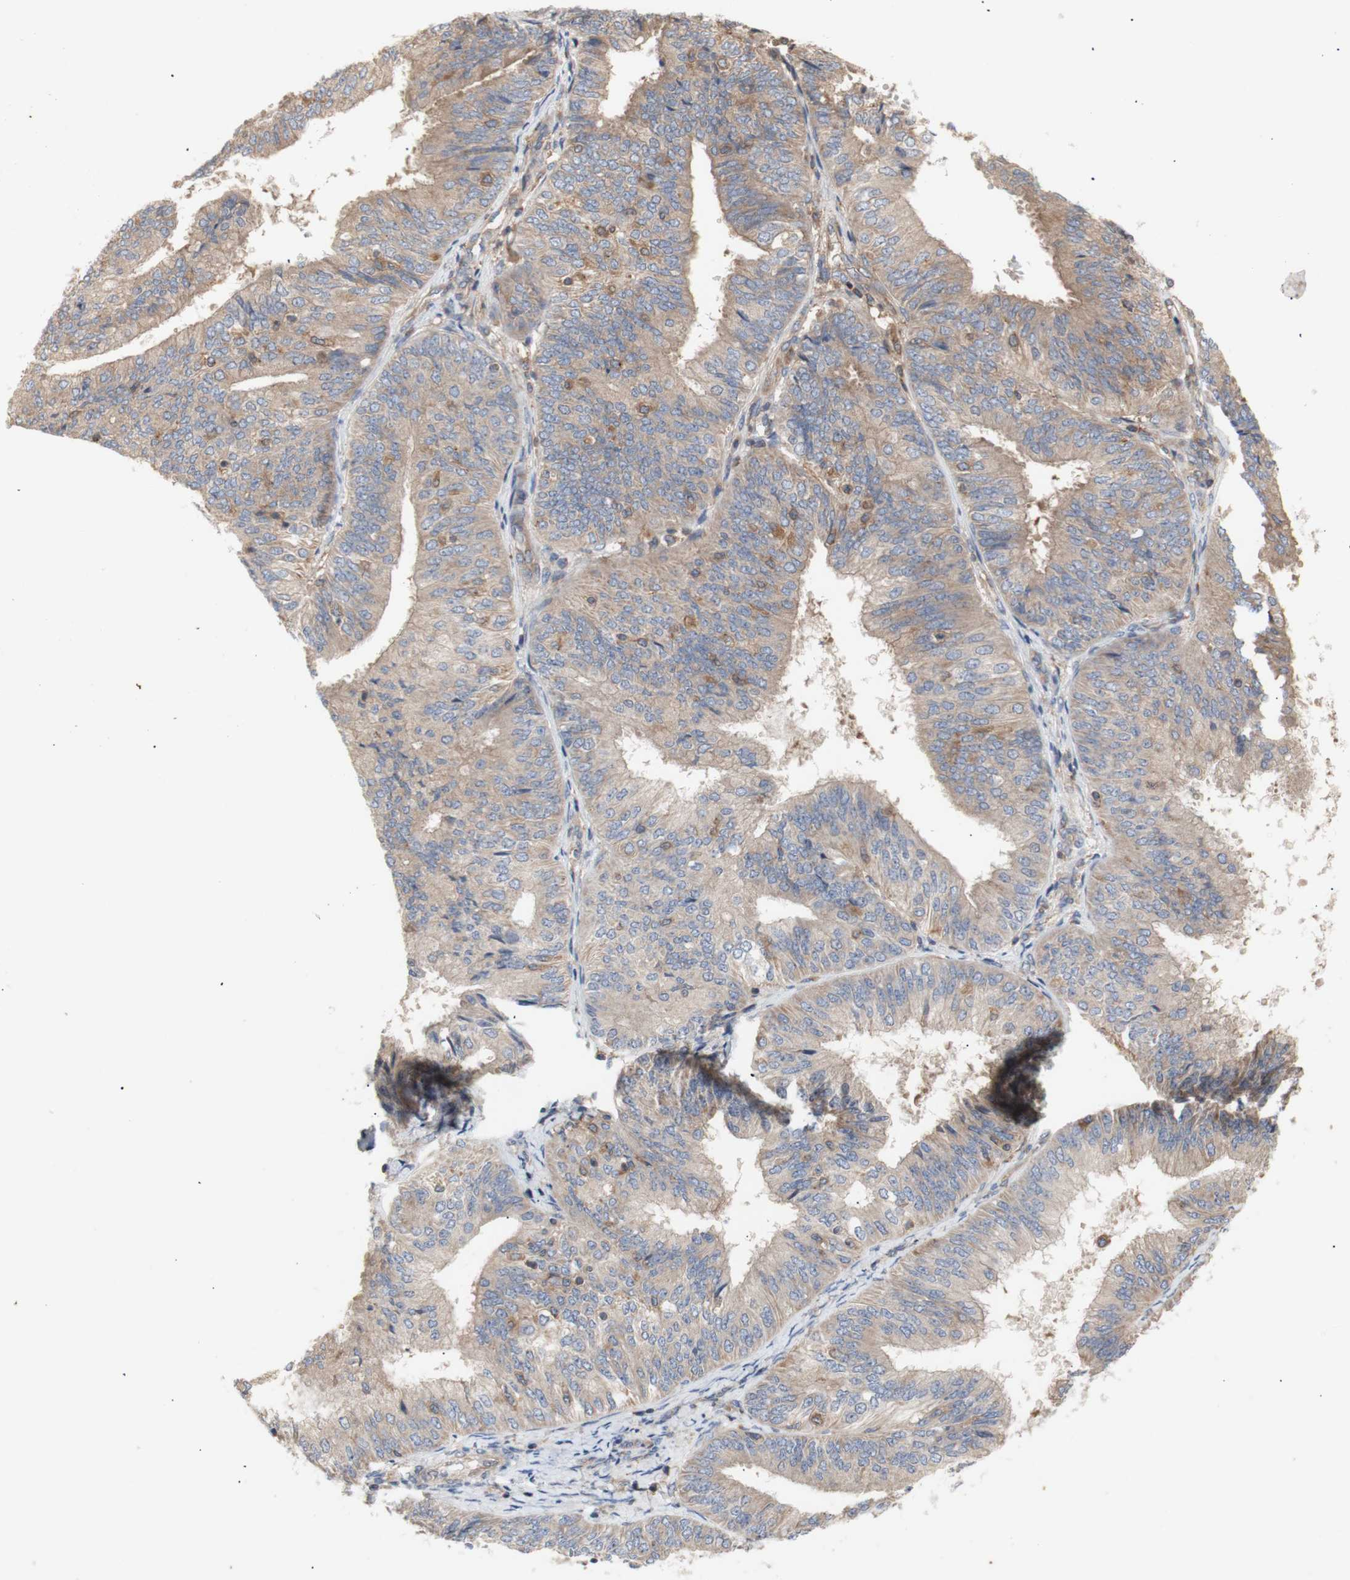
{"staining": {"intensity": "weak", "quantity": ">75%", "location": "cytoplasmic/membranous"}, "tissue": "endometrial cancer", "cell_type": "Tumor cells", "image_type": "cancer", "snomed": [{"axis": "morphology", "description": "Adenocarcinoma, NOS"}, {"axis": "topography", "description": "Endometrium"}], "caption": "Protein staining of endometrial adenocarcinoma tissue shows weak cytoplasmic/membranous positivity in about >75% of tumor cells.", "gene": "IKBKG", "patient": {"sex": "female", "age": 58}}